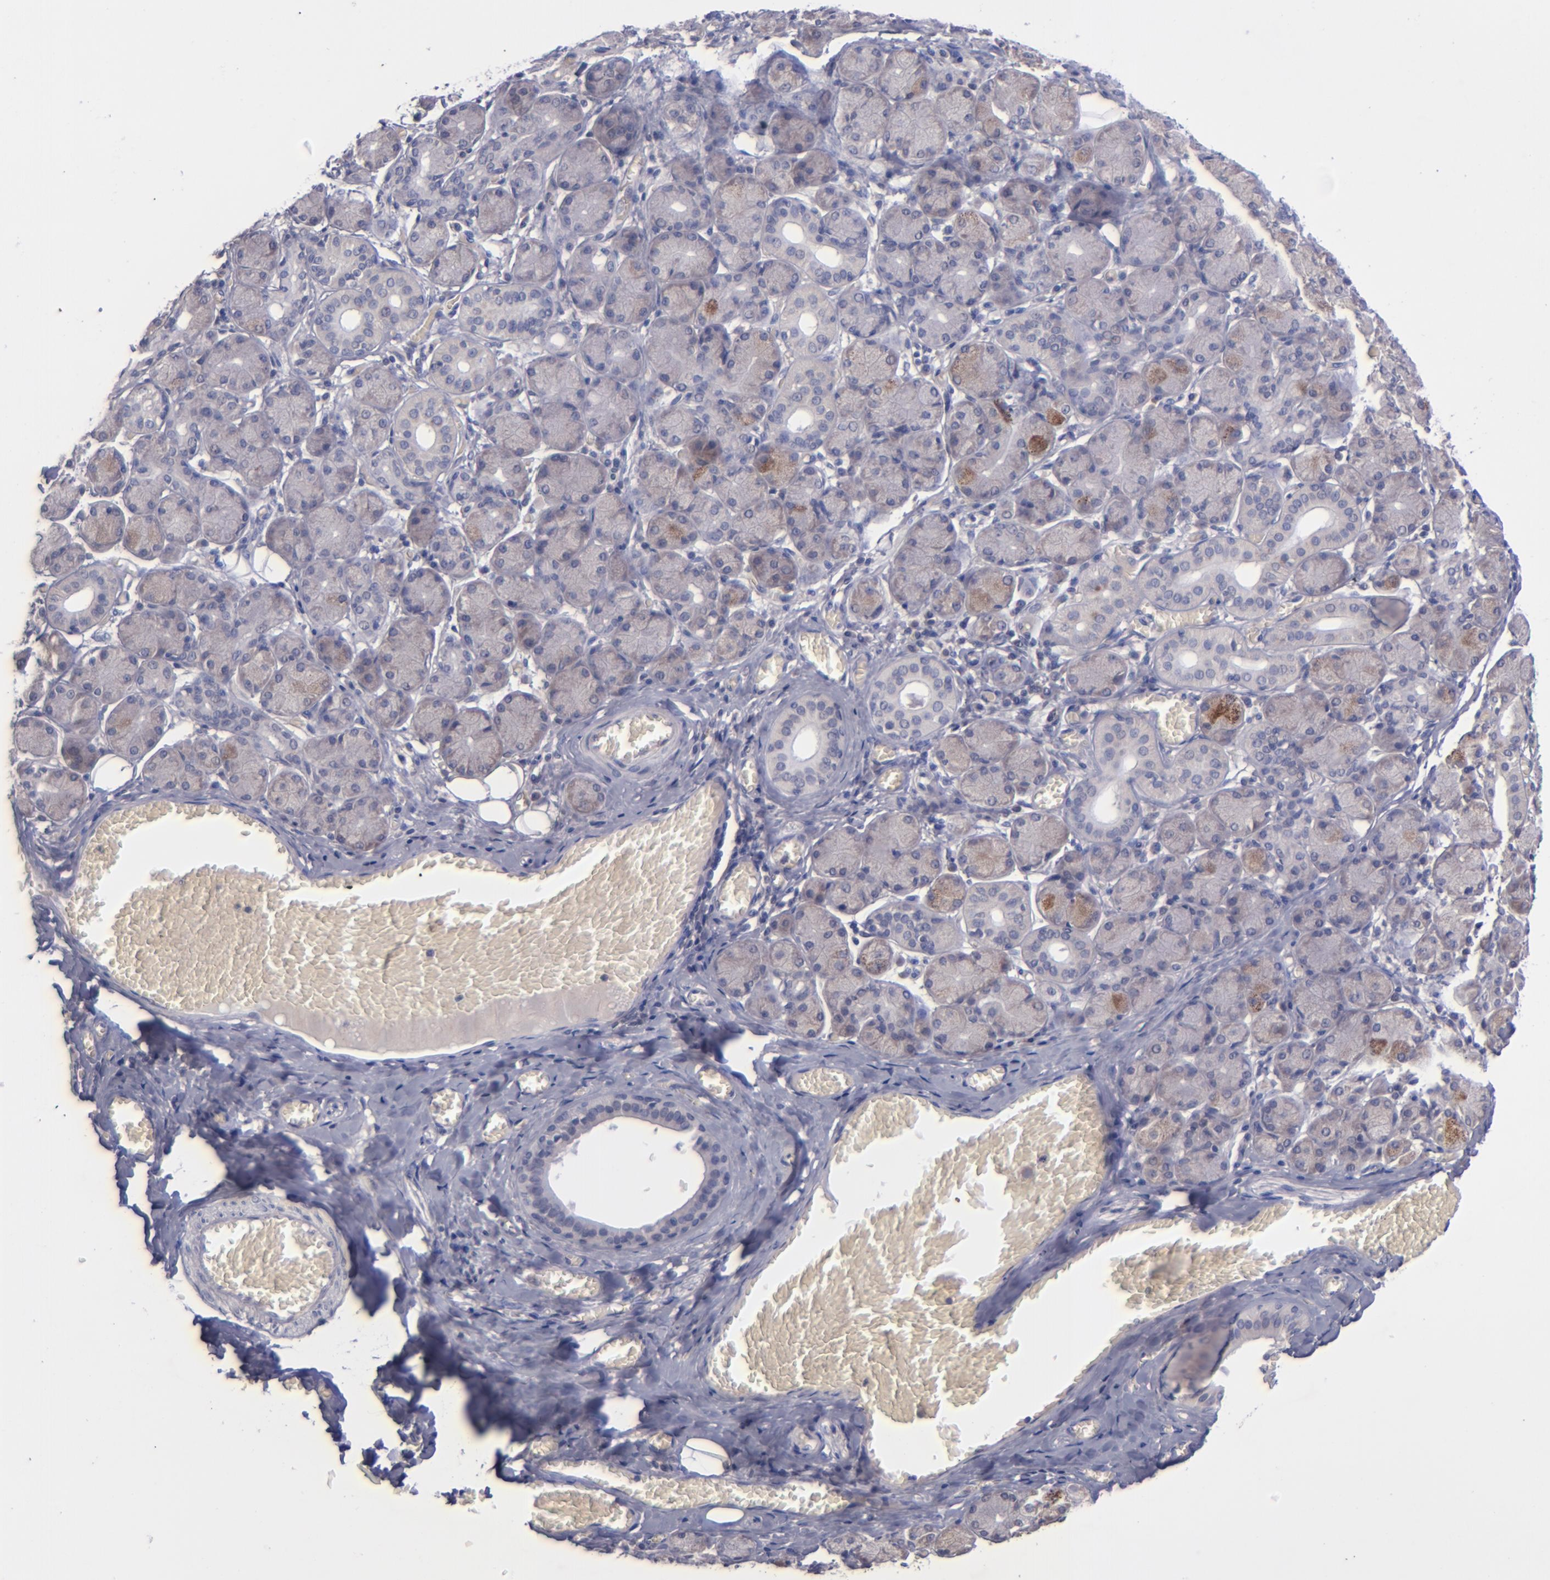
{"staining": {"intensity": "weak", "quantity": "25%-75%", "location": "cytoplasmic/membranous"}, "tissue": "salivary gland", "cell_type": "Glandular cells", "image_type": "normal", "snomed": [{"axis": "morphology", "description": "Normal tissue, NOS"}, {"axis": "topography", "description": "Salivary gland"}], "caption": "This image demonstrates IHC staining of normal human salivary gland, with low weak cytoplasmic/membranous positivity in approximately 25%-75% of glandular cells.", "gene": "TSC2", "patient": {"sex": "female", "age": 24}}